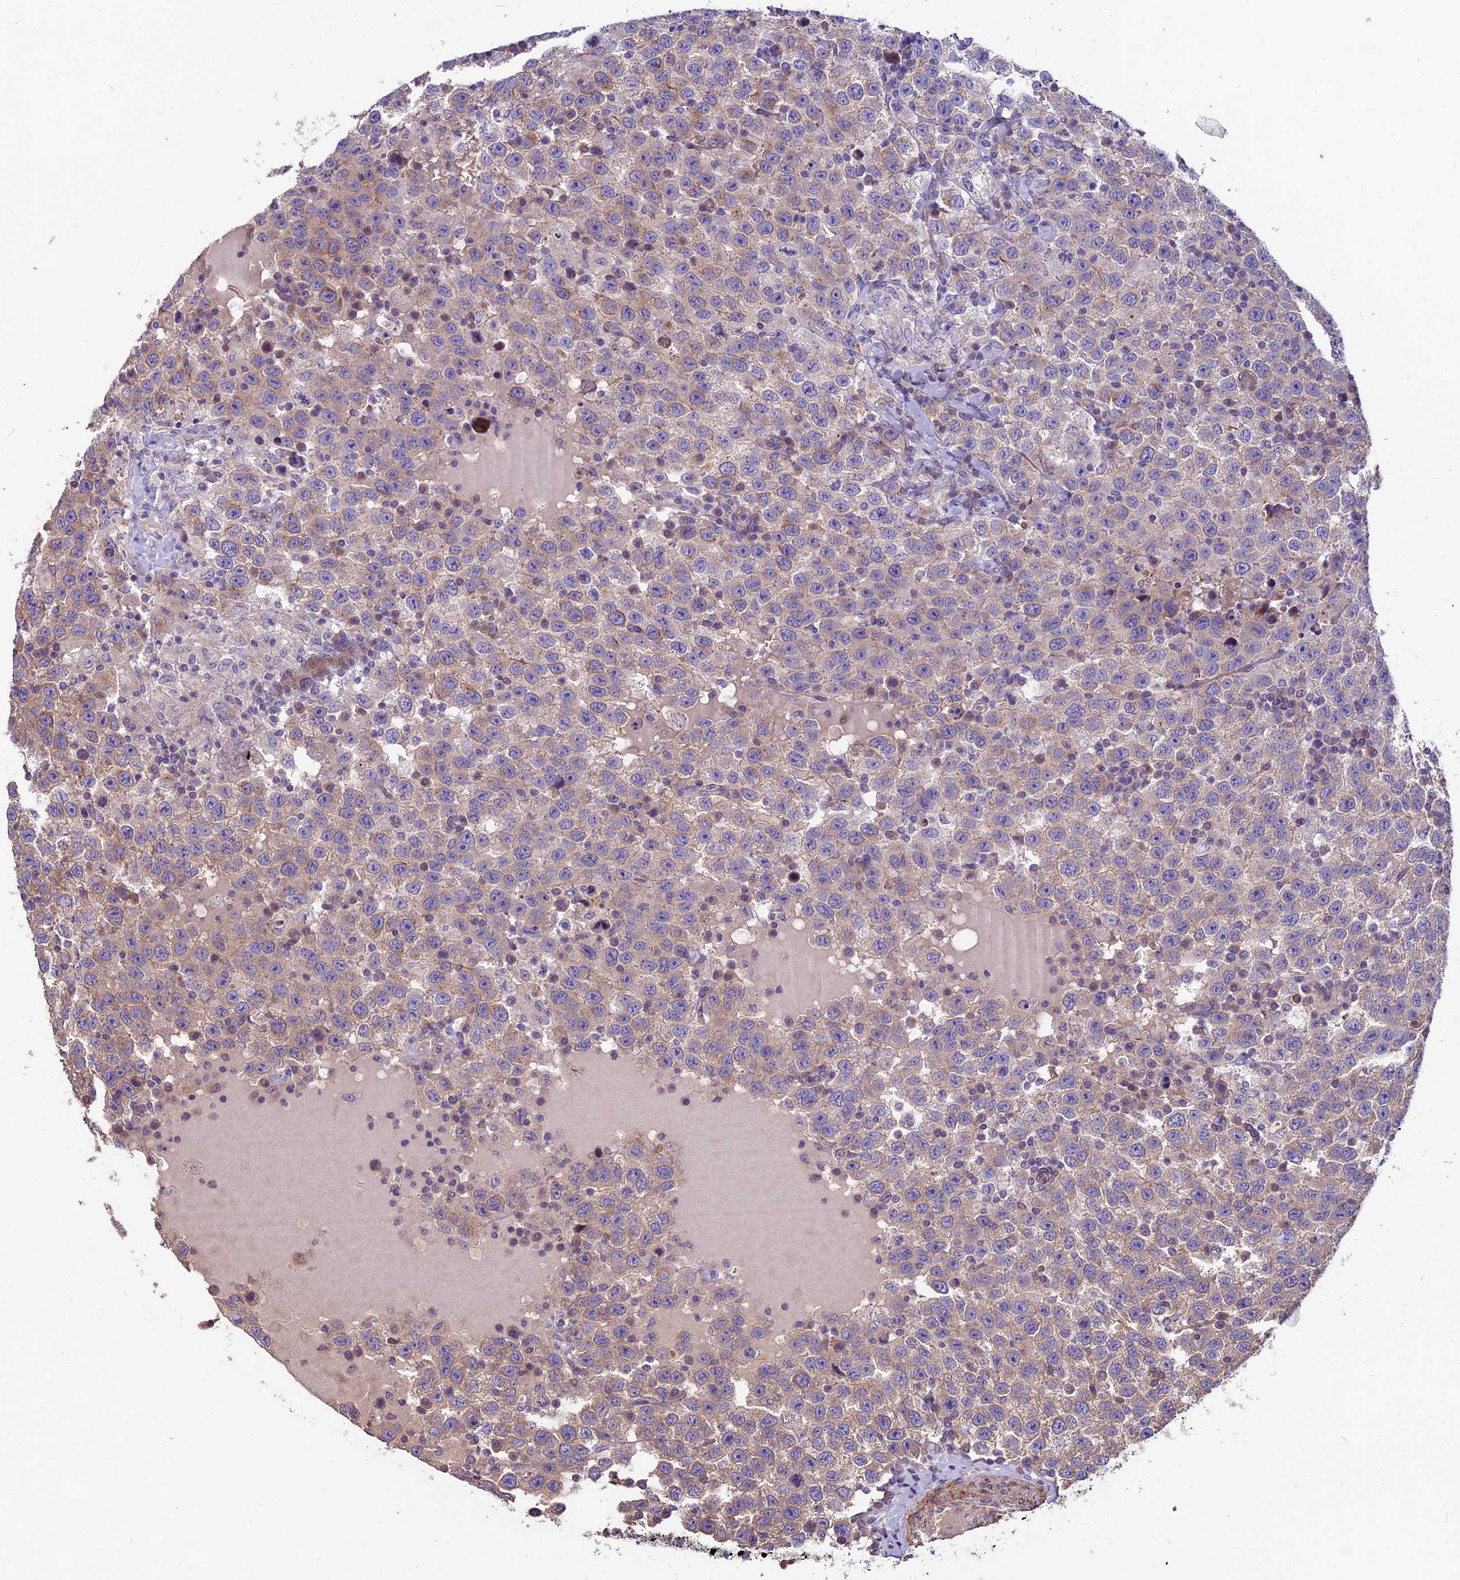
{"staining": {"intensity": "weak", "quantity": "25%-75%", "location": "cytoplasmic/membranous"}, "tissue": "testis cancer", "cell_type": "Tumor cells", "image_type": "cancer", "snomed": [{"axis": "morphology", "description": "Seminoma, NOS"}, {"axis": "topography", "description": "Testis"}], "caption": "IHC of human testis seminoma exhibits low levels of weak cytoplasmic/membranous expression in approximately 25%-75% of tumor cells.", "gene": "ANO3", "patient": {"sex": "male", "age": 41}}